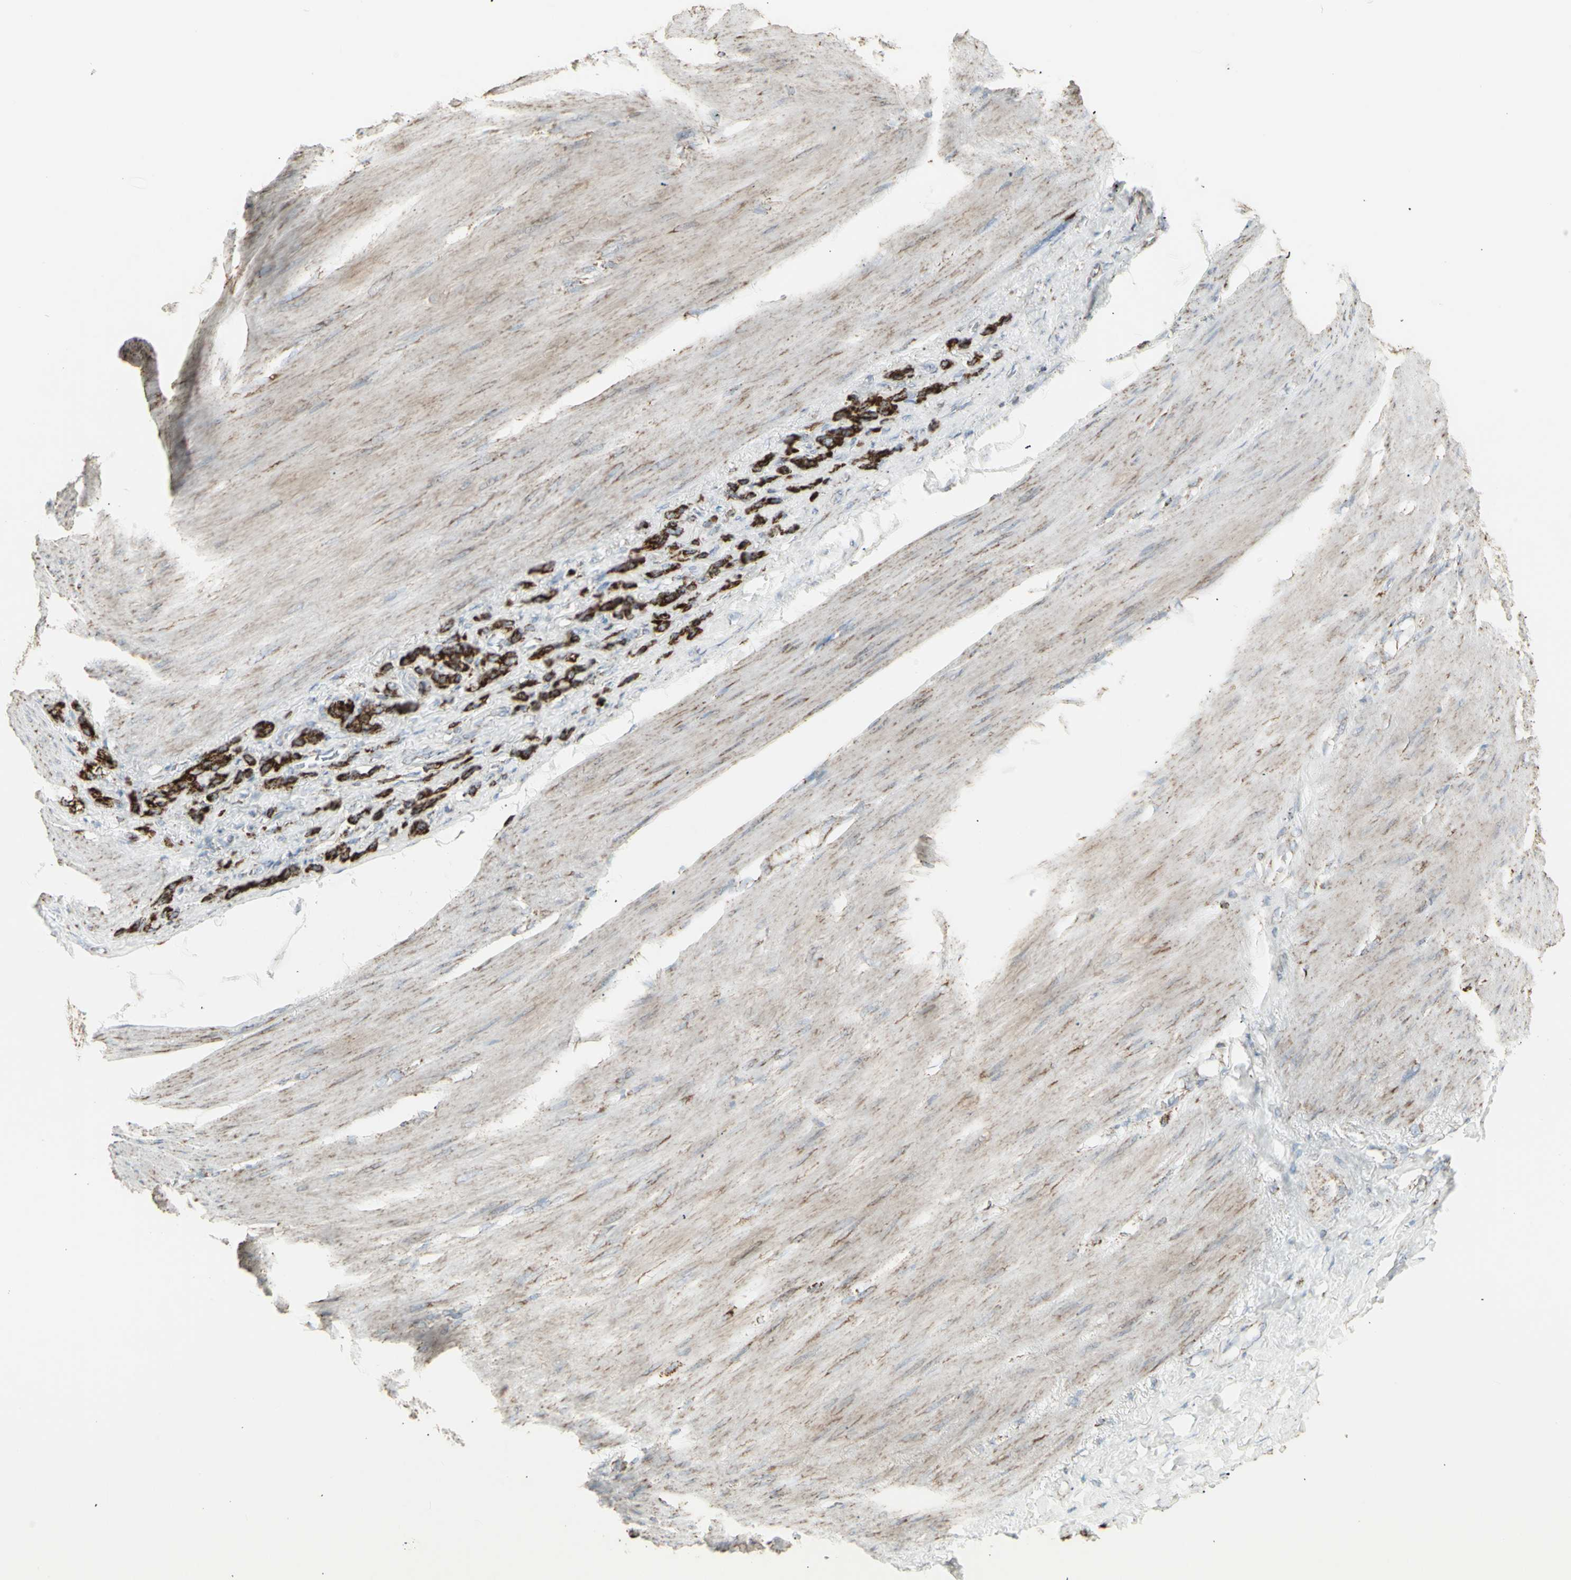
{"staining": {"intensity": "strong", "quantity": ">75%", "location": "cytoplasmic/membranous"}, "tissue": "stomach cancer", "cell_type": "Tumor cells", "image_type": "cancer", "snomed": [{"axis": "morphology", "description": "Adenocarcinoma, NOS"}, {"axis": "topography", "description": "Stomach"}], "caption": "Immunohistochemistry (IHC) photomicrograph of neoplastic tissue: human stomach adenocarcinoma stained using immunohistochemistry (IHC) exhibits high levels of strong protein expression localized specifically in the cytoplasmic/membranous of tumor cells, appearing as a cytoplasmic/membranous brown color.", "gene": "PLGRKT", "patient": {"sex": "male", "age": 82}}